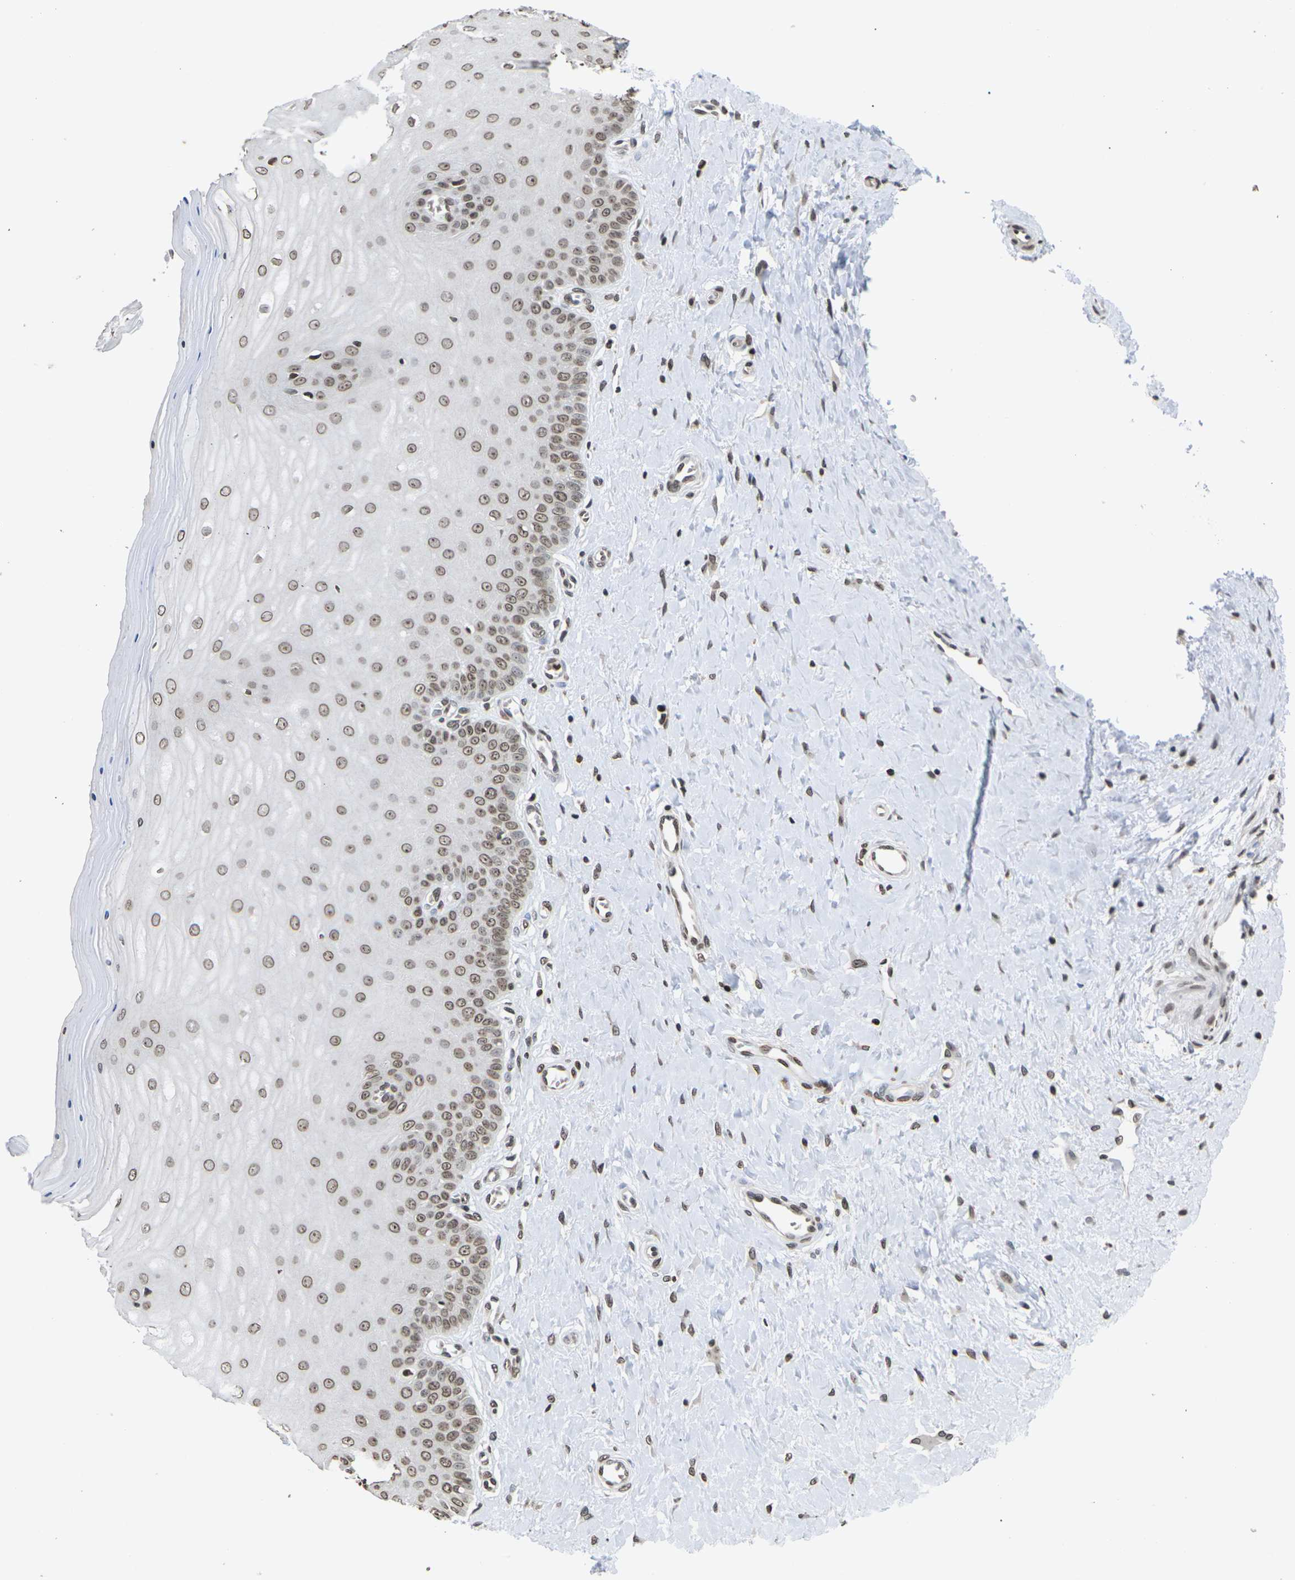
{"staining": {"intensity": "moderate", "quantity": ">75%", "location": "nuclear"}, "tissue": "cervix", "cell_type": "Glandular cells", "image_type": "normal", "snomed": [{"axis": "morphology", "description": "Normal tissue, NOS"}, {"axis": "topography", "description": "Cervix"}], "caption": "High-magnification brightfield microscopy of benign cervix stained with DAB (brown) and counterstained with hematoxylin (blue). glandular cells exhibit moderate nuclear positivity is present in about>75% of cells. The protein is stained brown, and the nuclei are stained in blue (DAB (3,3'-diaminobenzidine) IHC with brightfield microscopy, high magnification).", "gene": "ETV5", "patient": {"sex": "female", "age": 55}}